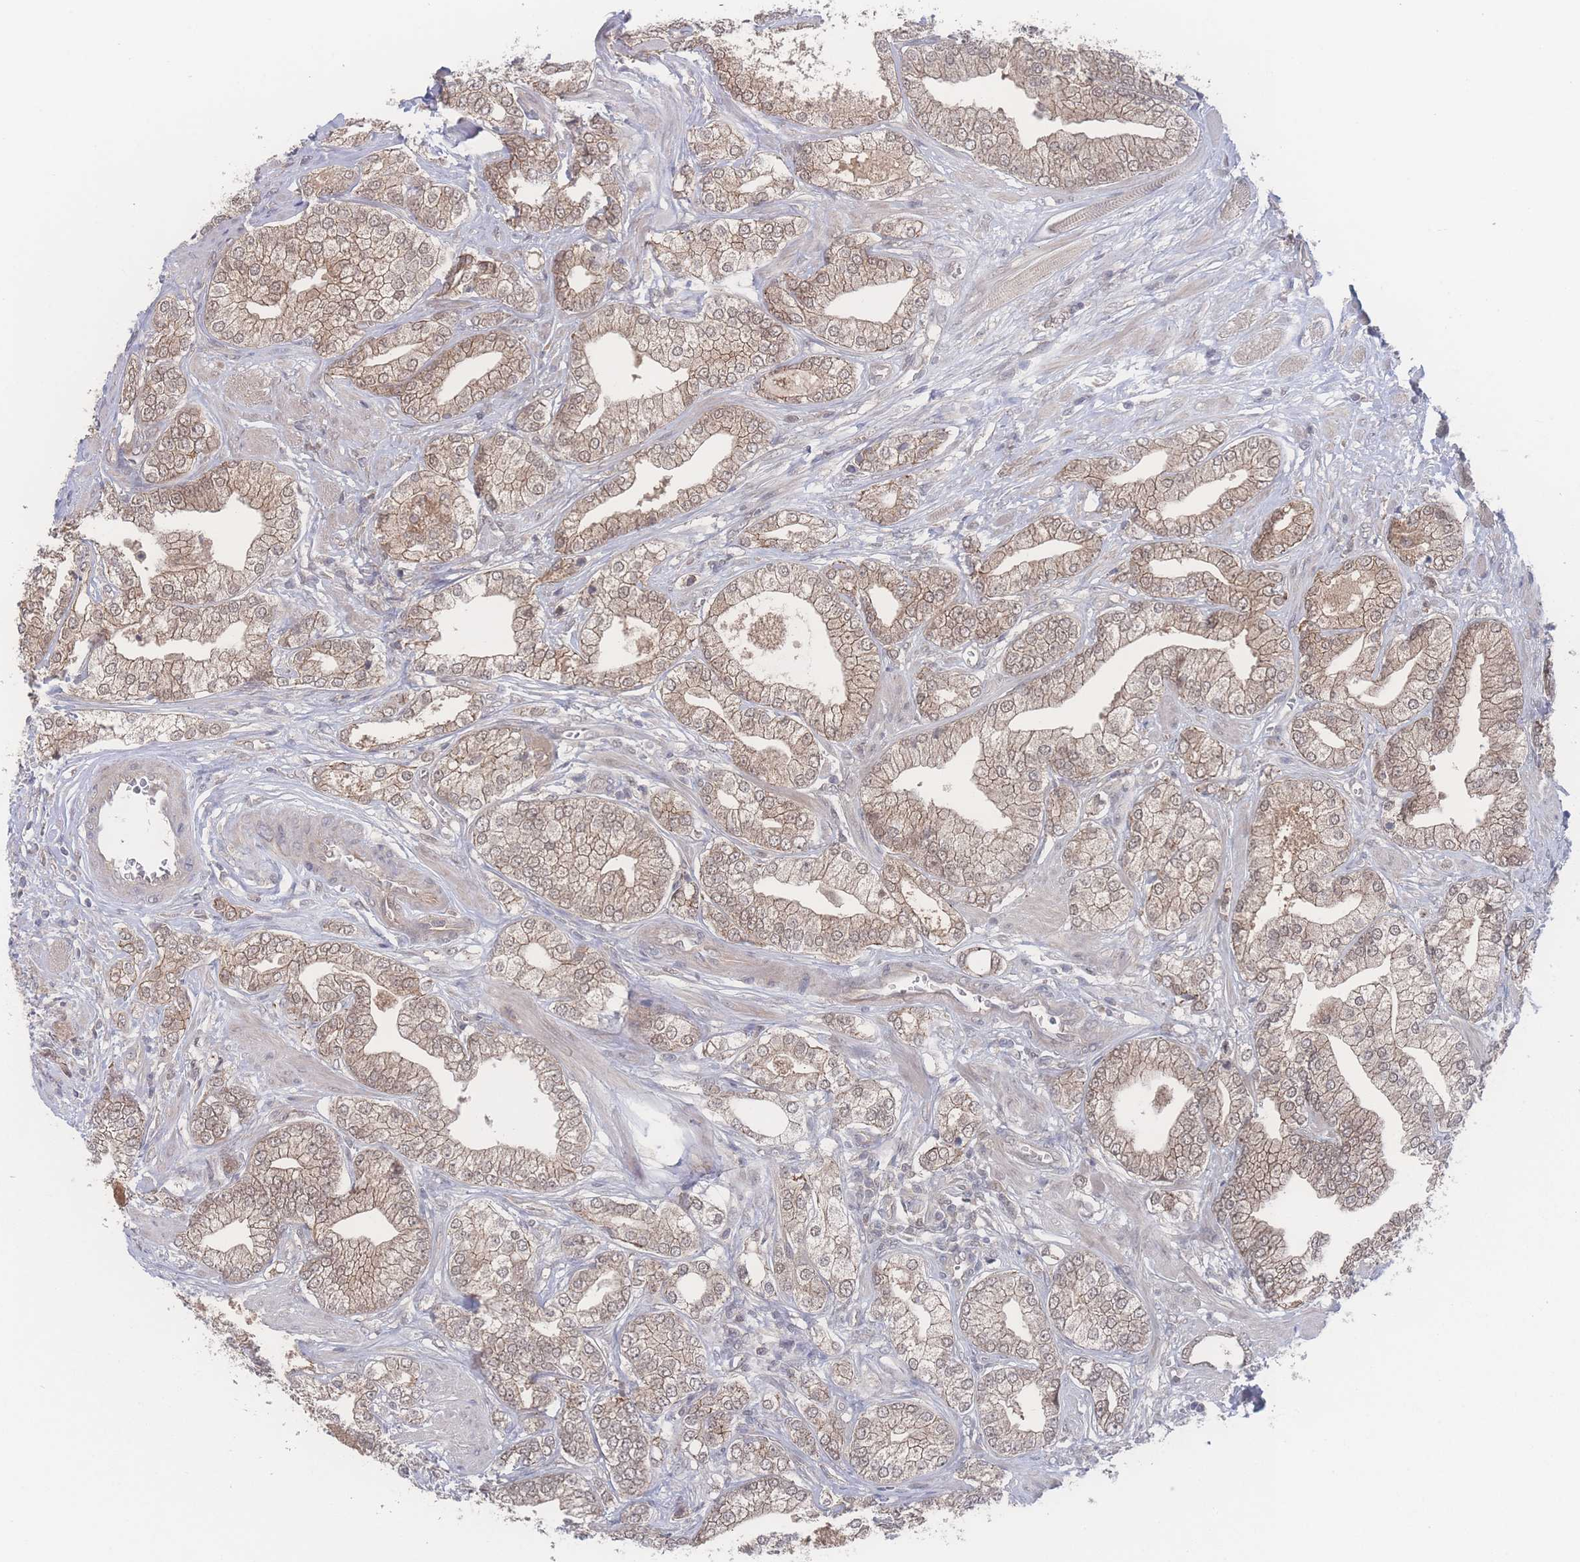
{"staining": {"intensity": "moderate", "quantity": ">75%", "location": "cytoplasmic/membranous,nuclear"}, "tissue": "prostate cancer", "cell_type": "Tumor cells", "image_type": "cancer", "snomed": [{"axis": "morphology", "description": "Adenocarcinoma, High grade"}, {"axis": "topography", "description": "Prostate"}], "caption": "Prostate adenocarcinoma (high-grade) stained with a protein marker demonstrates moderate staining in tumor cells.", "gene": "NBEAL1", "patient": {"sex": "male", "age": 50}}